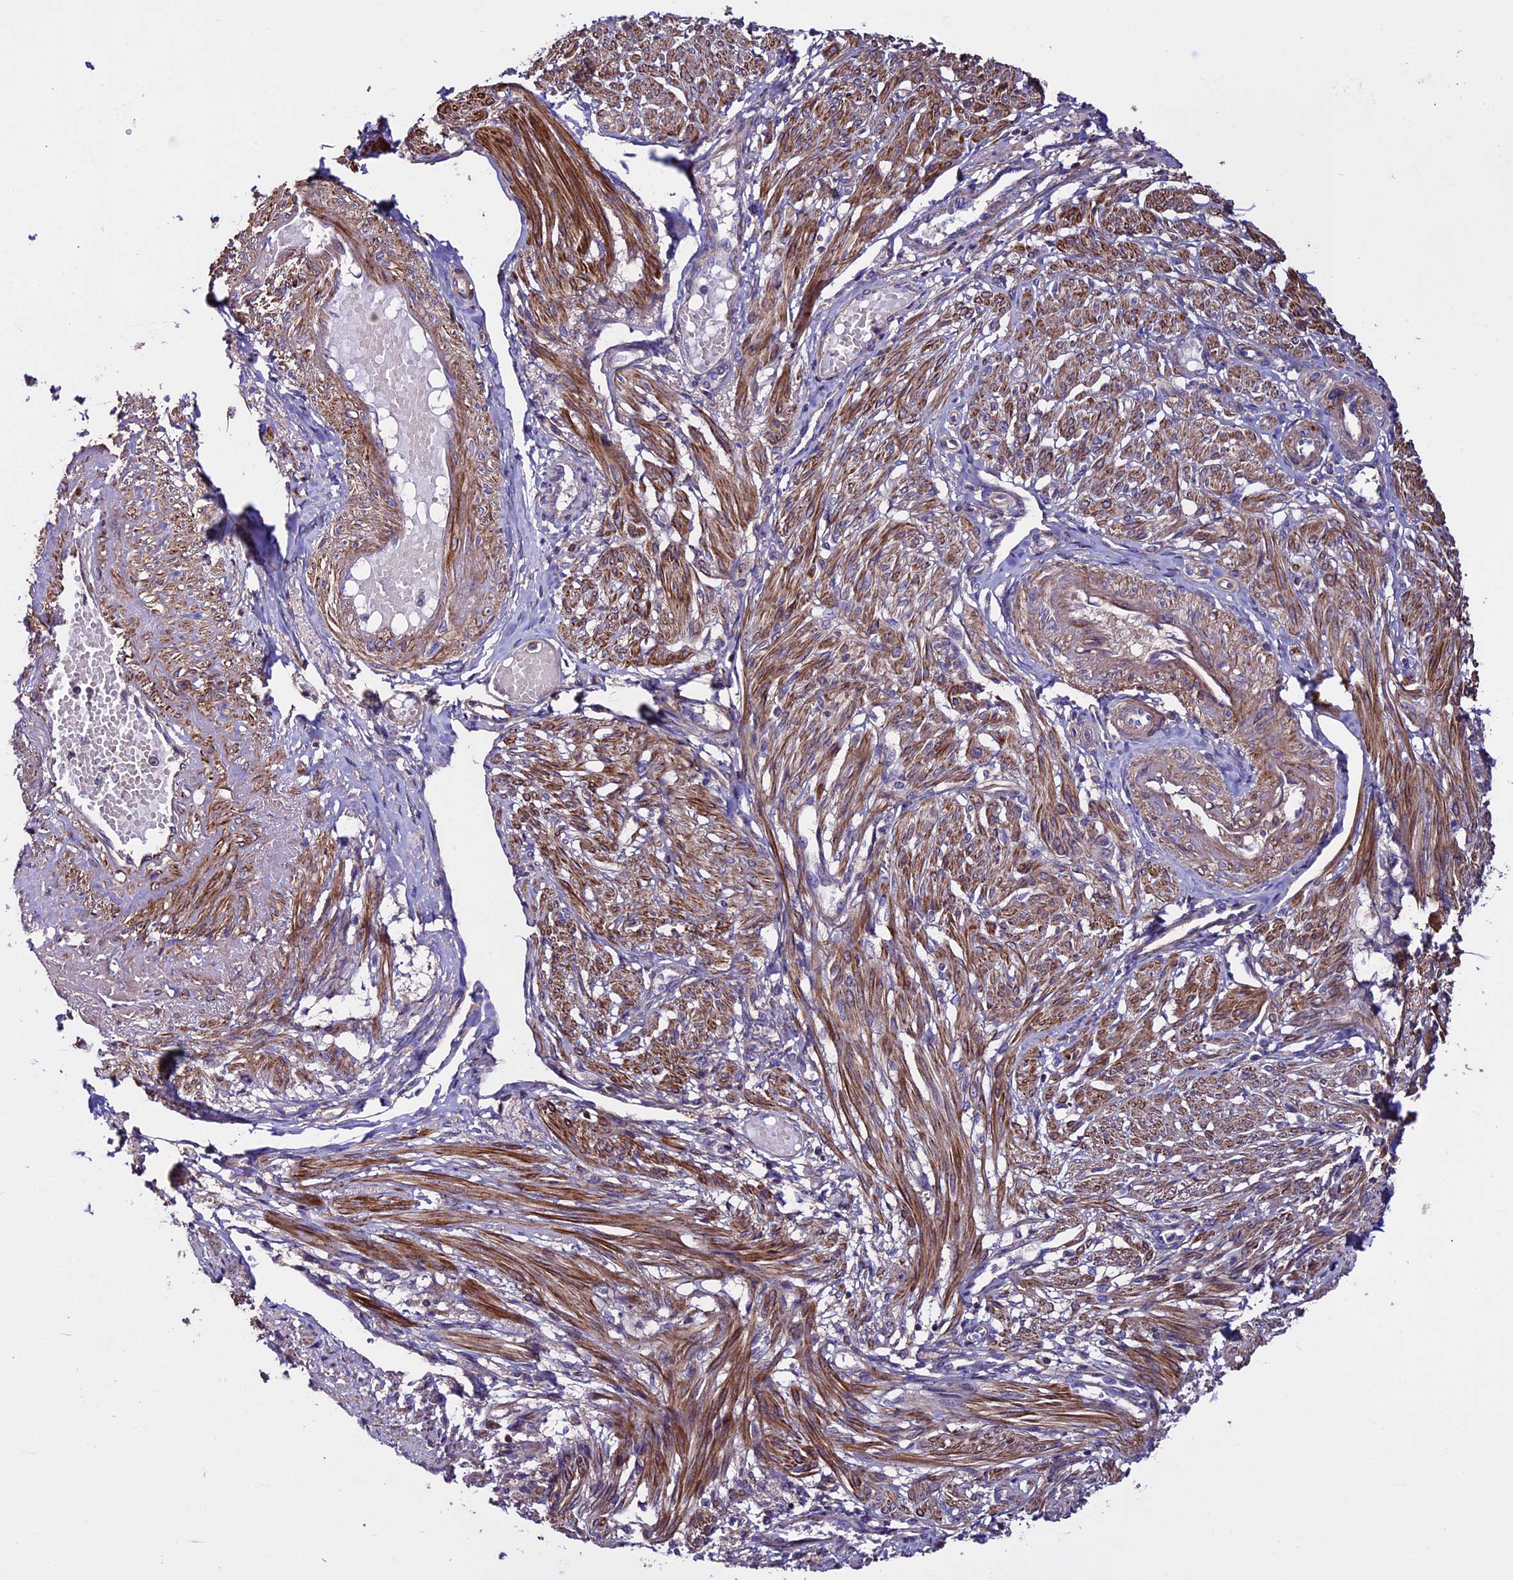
{"staining": {"intensity": "moderate", "quantity": "25%-75%", "location": "cytoplasmic/membranous"}, "tissue": "smooth muscle", "cell_type": "Smooth muscle cells", "image_type": "normal", "snomed": [{"axis": "morphology", "description": "Normal tissue, NOS"}, {"axis": "topography", "description": "Smooth muscle"}], "caption": "Moderate cytoplasmic/membranous expression for a protein is seen in approximately 25%-75% of smooth muscle cells of unremarkable smooth muscle using immunohistochemistry.", "gene": "EVA1B", "patient": {"sex": "female", "age": 39}}